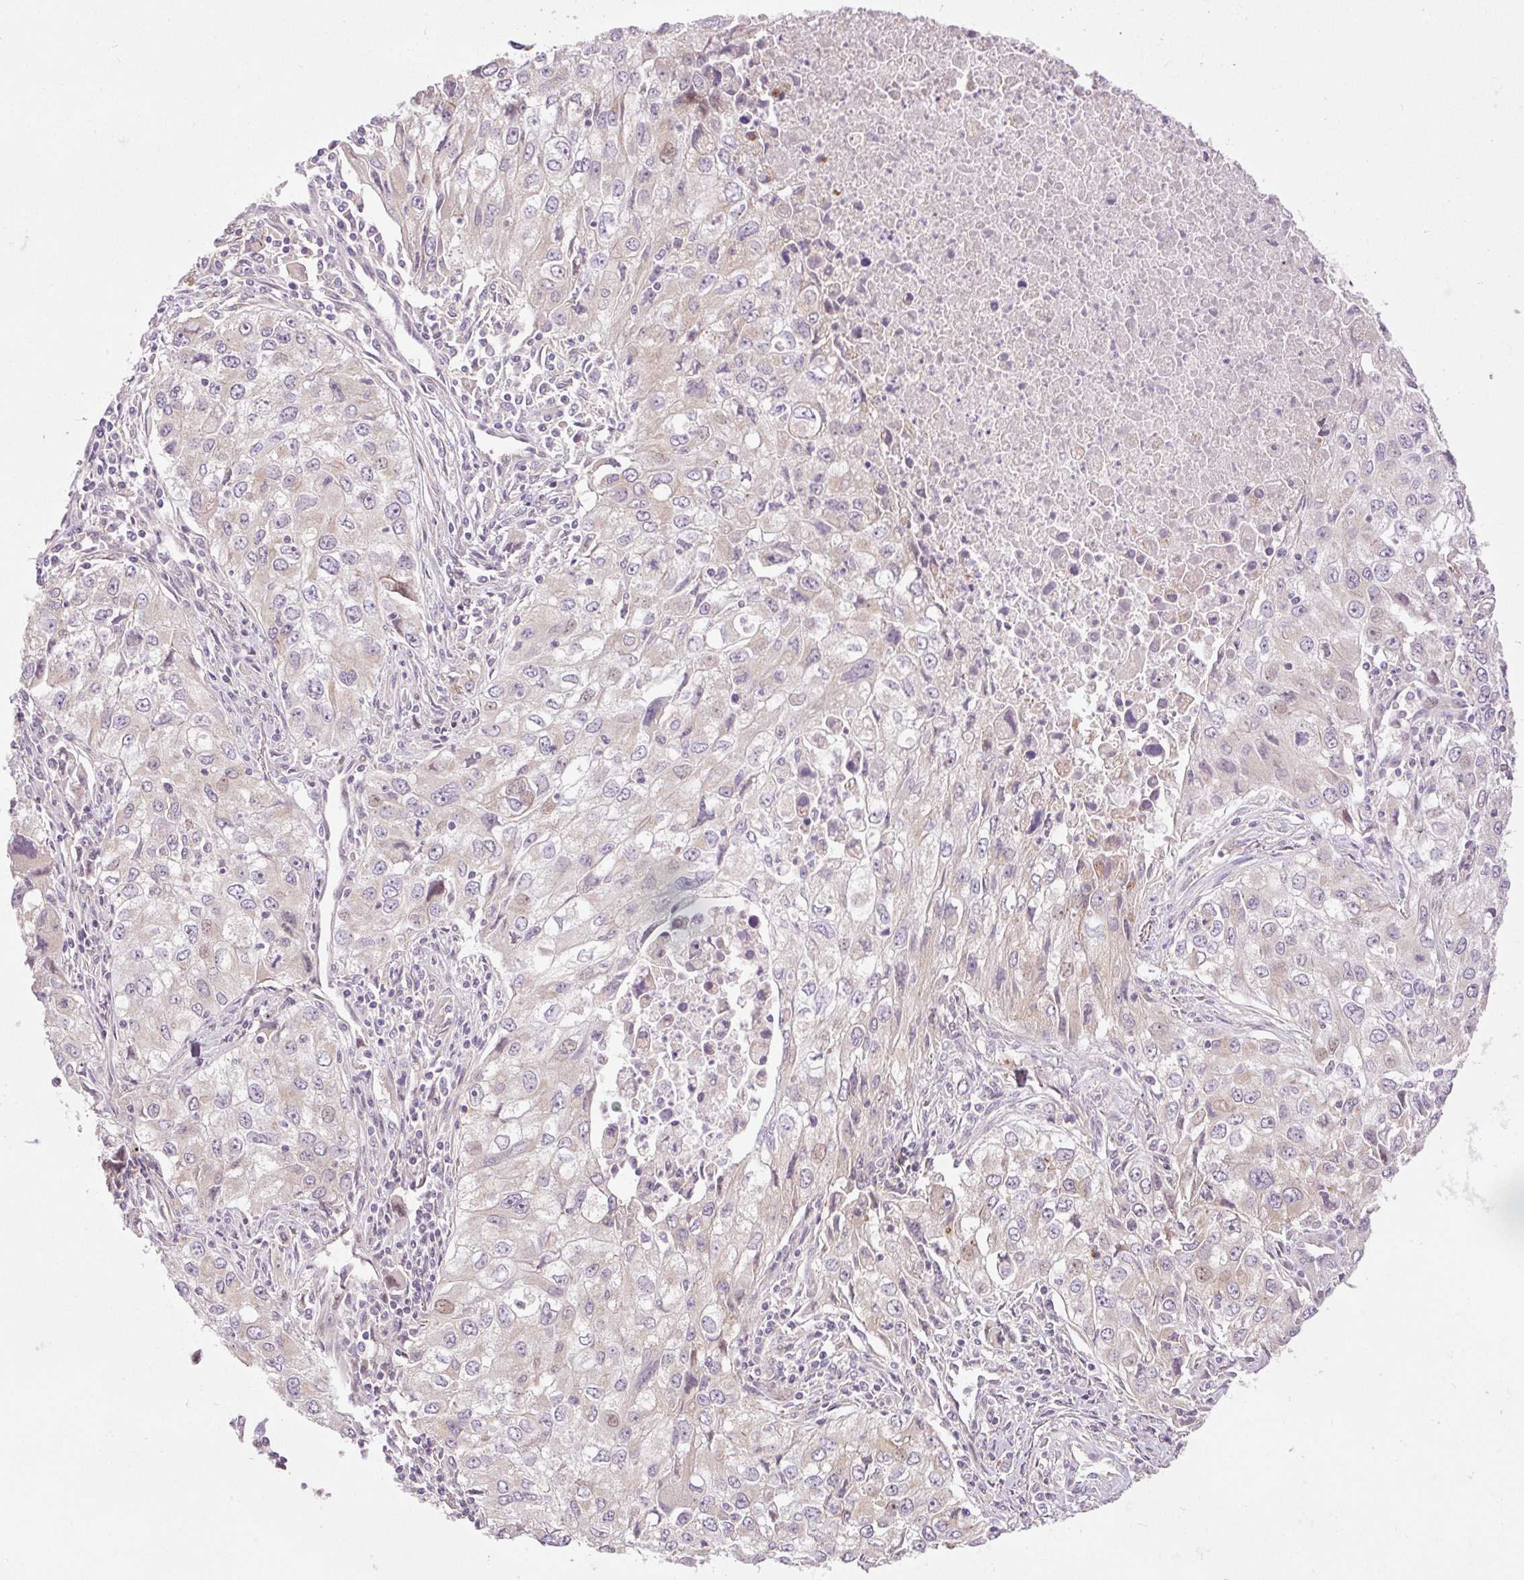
{"staining": {"intensity": "moderate", "quantity": "<25%", "location": "nuclear"}, "tissue": "lung cancer", "cell_type": "Tumor cells", "image_type": "cancer", "snomed": [{"axis": "morphology", "description": "Adenocarcinoma, NOS"}, {"axis": "morphology", "description": "Adenocarcinoma, metastatic, NOS"}, {"axis": "topography", "description": "Lymph node"}, {"axis": "topography", "description": "Lung"}], "caption": "Protein expression analysis of human metastatic adenocarcinoma (lung) reveals moderate nuclear staining in about <25% of tumor cells.", "gene": "SLC29A3", "patient": {"sex": "female", "age": 42}}